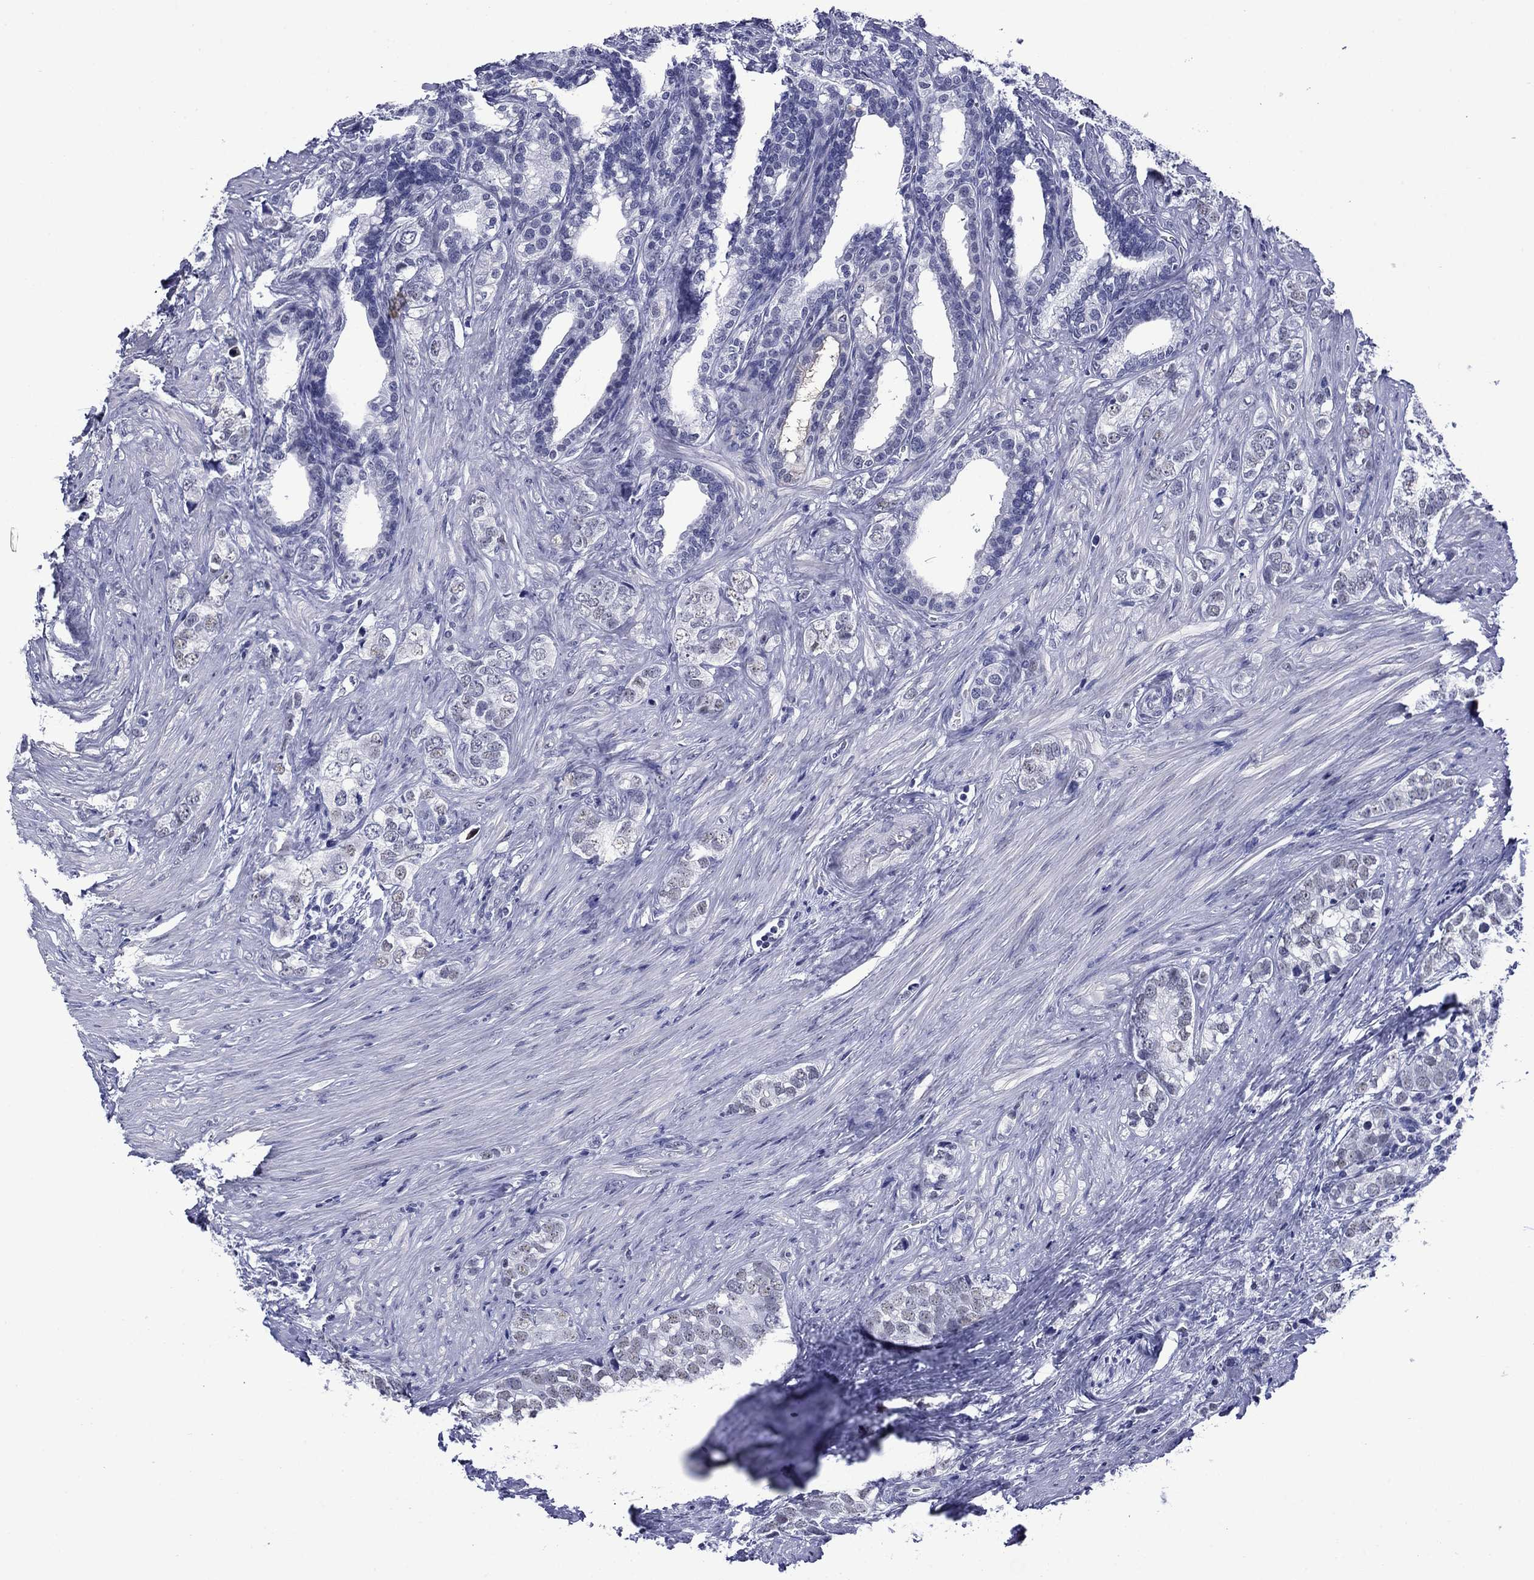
{"staining": {"intensity": "negative", "quantity": "none", "location": "none"}, "tissue": "prostate cancer", "cell_type": "Tumor cells", "image_type": "cancer", "snomed": [{"axis": "morphology", "description": "Adenocarcinoma, NOS"}, {"axis": "topography", "description": "Prostate and seminal vesicle, NOS"}], "caption": "Tumor cells are negative for brown protein staining in prostate adenocarcinoma.", "gene": "APOA2", "patient": {"sex": "male", "age": 63}}